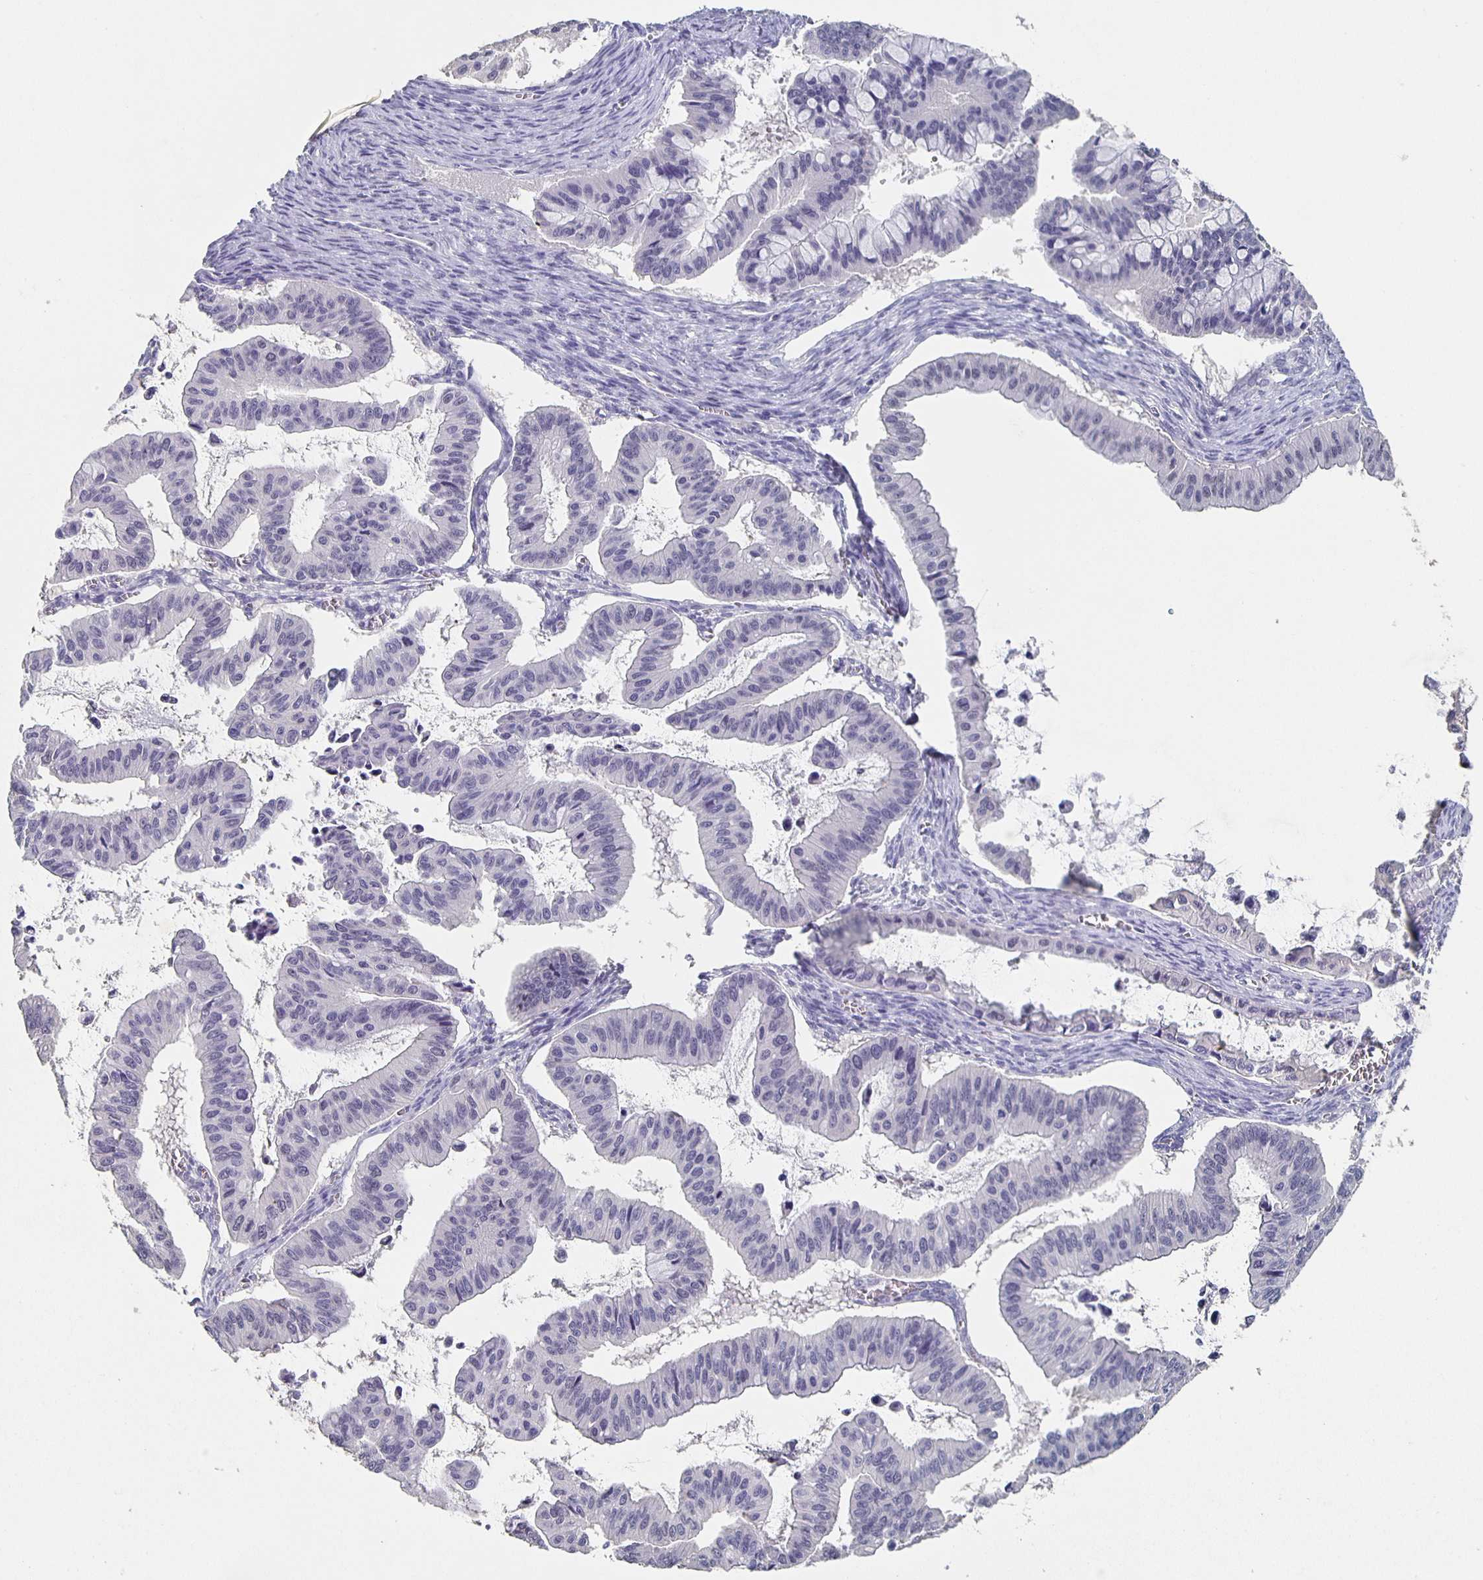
{"staining": {"intensity": "negative", "quantity": "none", "location": "none"}, "tissue": "ovarian cancer", "cell_type": "Tumor cells", "image_type": "cancer", "snomed": [{"axis": "morphology", "description": "Cystadenocarcinoma, mucinous, NOS"}, {"axis": "topography", "description": "Ovary"}], "caption": "This is a photomicrograph of IHC staining of mucinous cystadenocarcinoma (ovarian), which shows no expression in tumor cells. (IHC, brightfield microscopy, high magnification).", "gene": "CACNA2D2", "patient": {"sex": "female", "age": 72}}